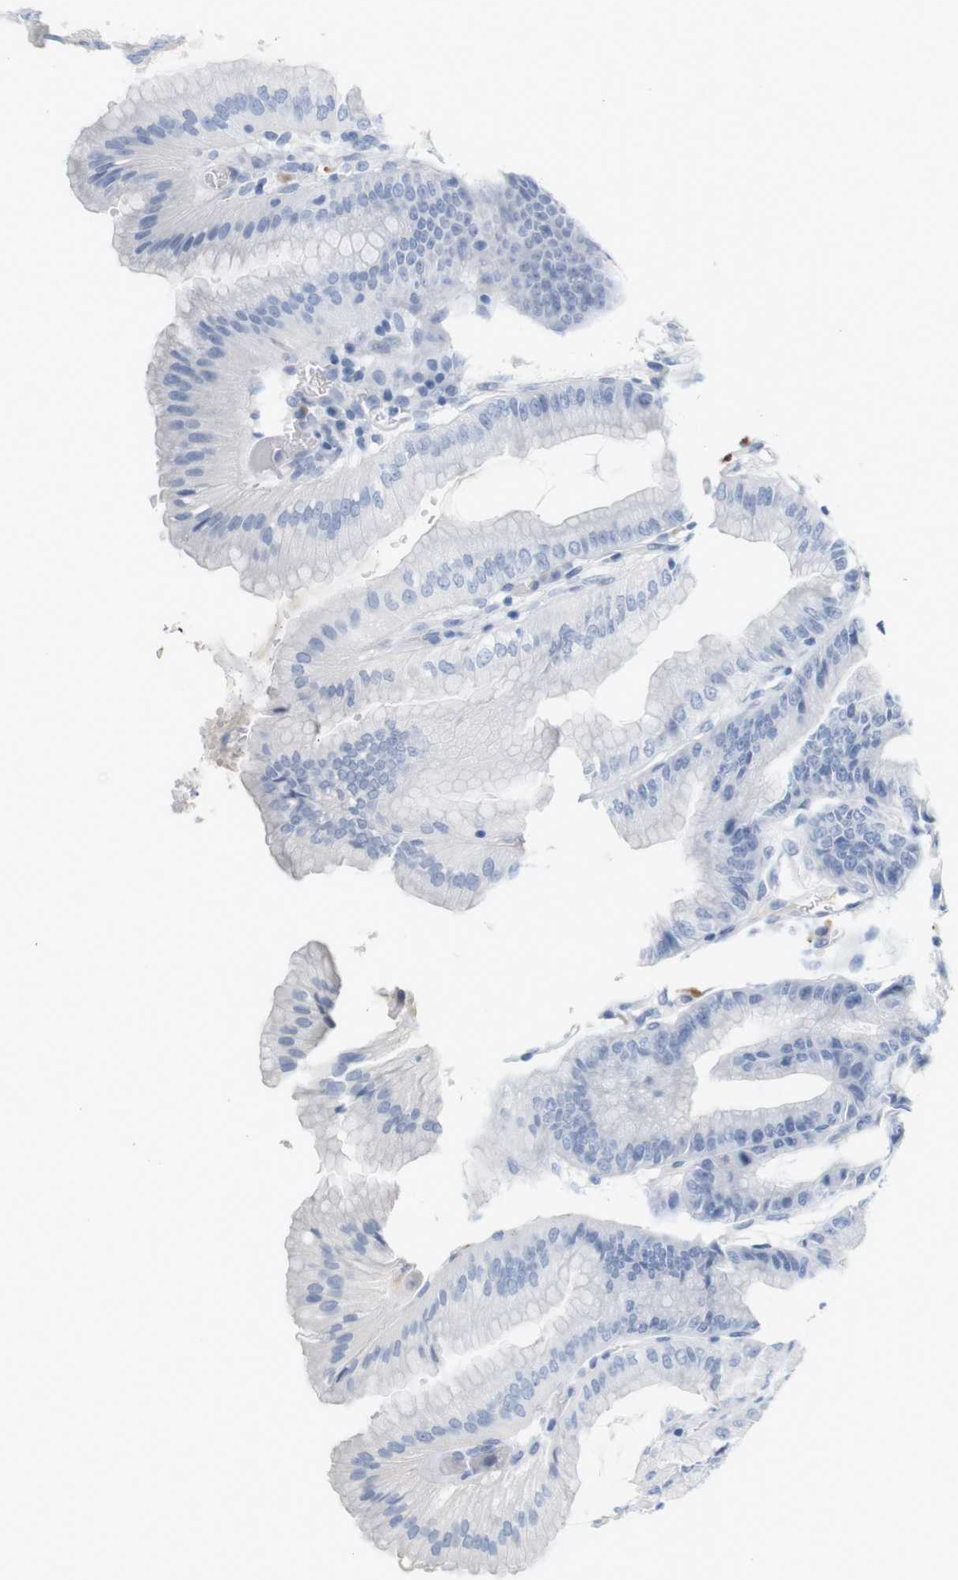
{"staining": {"intensity": "negative", "quantity": "none", "location": "none"}, "tissue": "stomach", "cell_type": "Glandular cells", "image_type": "normal", "snomed": [{"axis": "morphology", "description": "Normal tissue, NOS"}, {"axis": "topography", "description": "Stomach, lower"}], "caption": "This is an immunohistochemistry micrograph of benign human stomach. There is no expression in glandular cells.", "gene": "RGS9", "patient": {"sex": "male", "age": 71}}